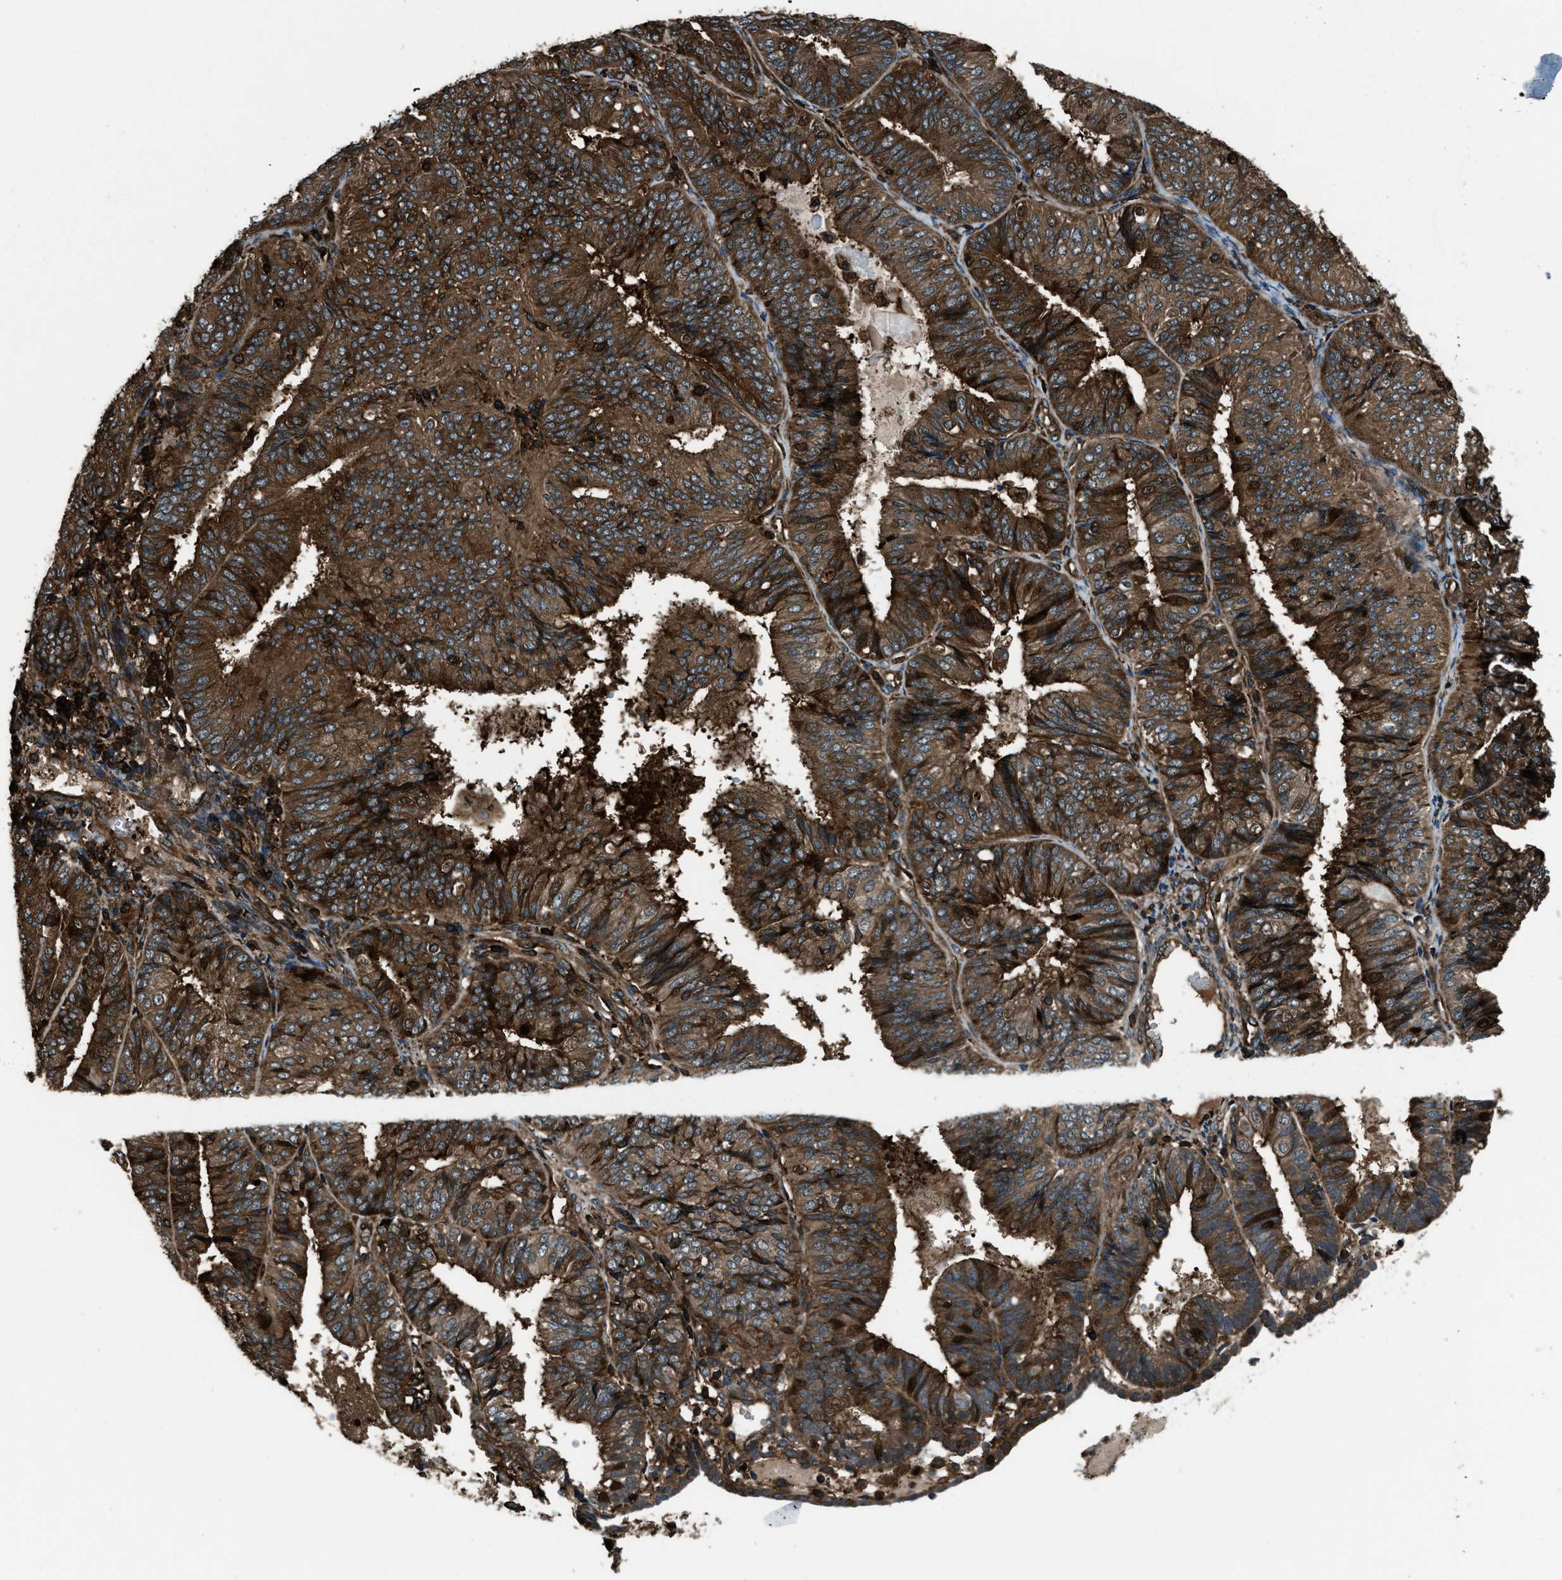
{"staining": {"intensity": "strong", "quantity": ">75%", "location": "cytoplasmic/membranous"}, "tissue": "endometrial cancer", "cell_type": "Tumor cells", "image_type": "cancer", "snomed": [{"axis": "morphology", "description": "Adenocarcinoma, NOS"}, {"axis": "topography", "description": "Endometrium"}], "caption": "This is an image of immunohistochemistry (IHC) staining of endometrial cancer (adenocarcinoma), which shows strong staining in the cytoplasmic/membranous of tumor cells.", "gene": "SNX30", "patient": {"sex": "female", "age": 58}}